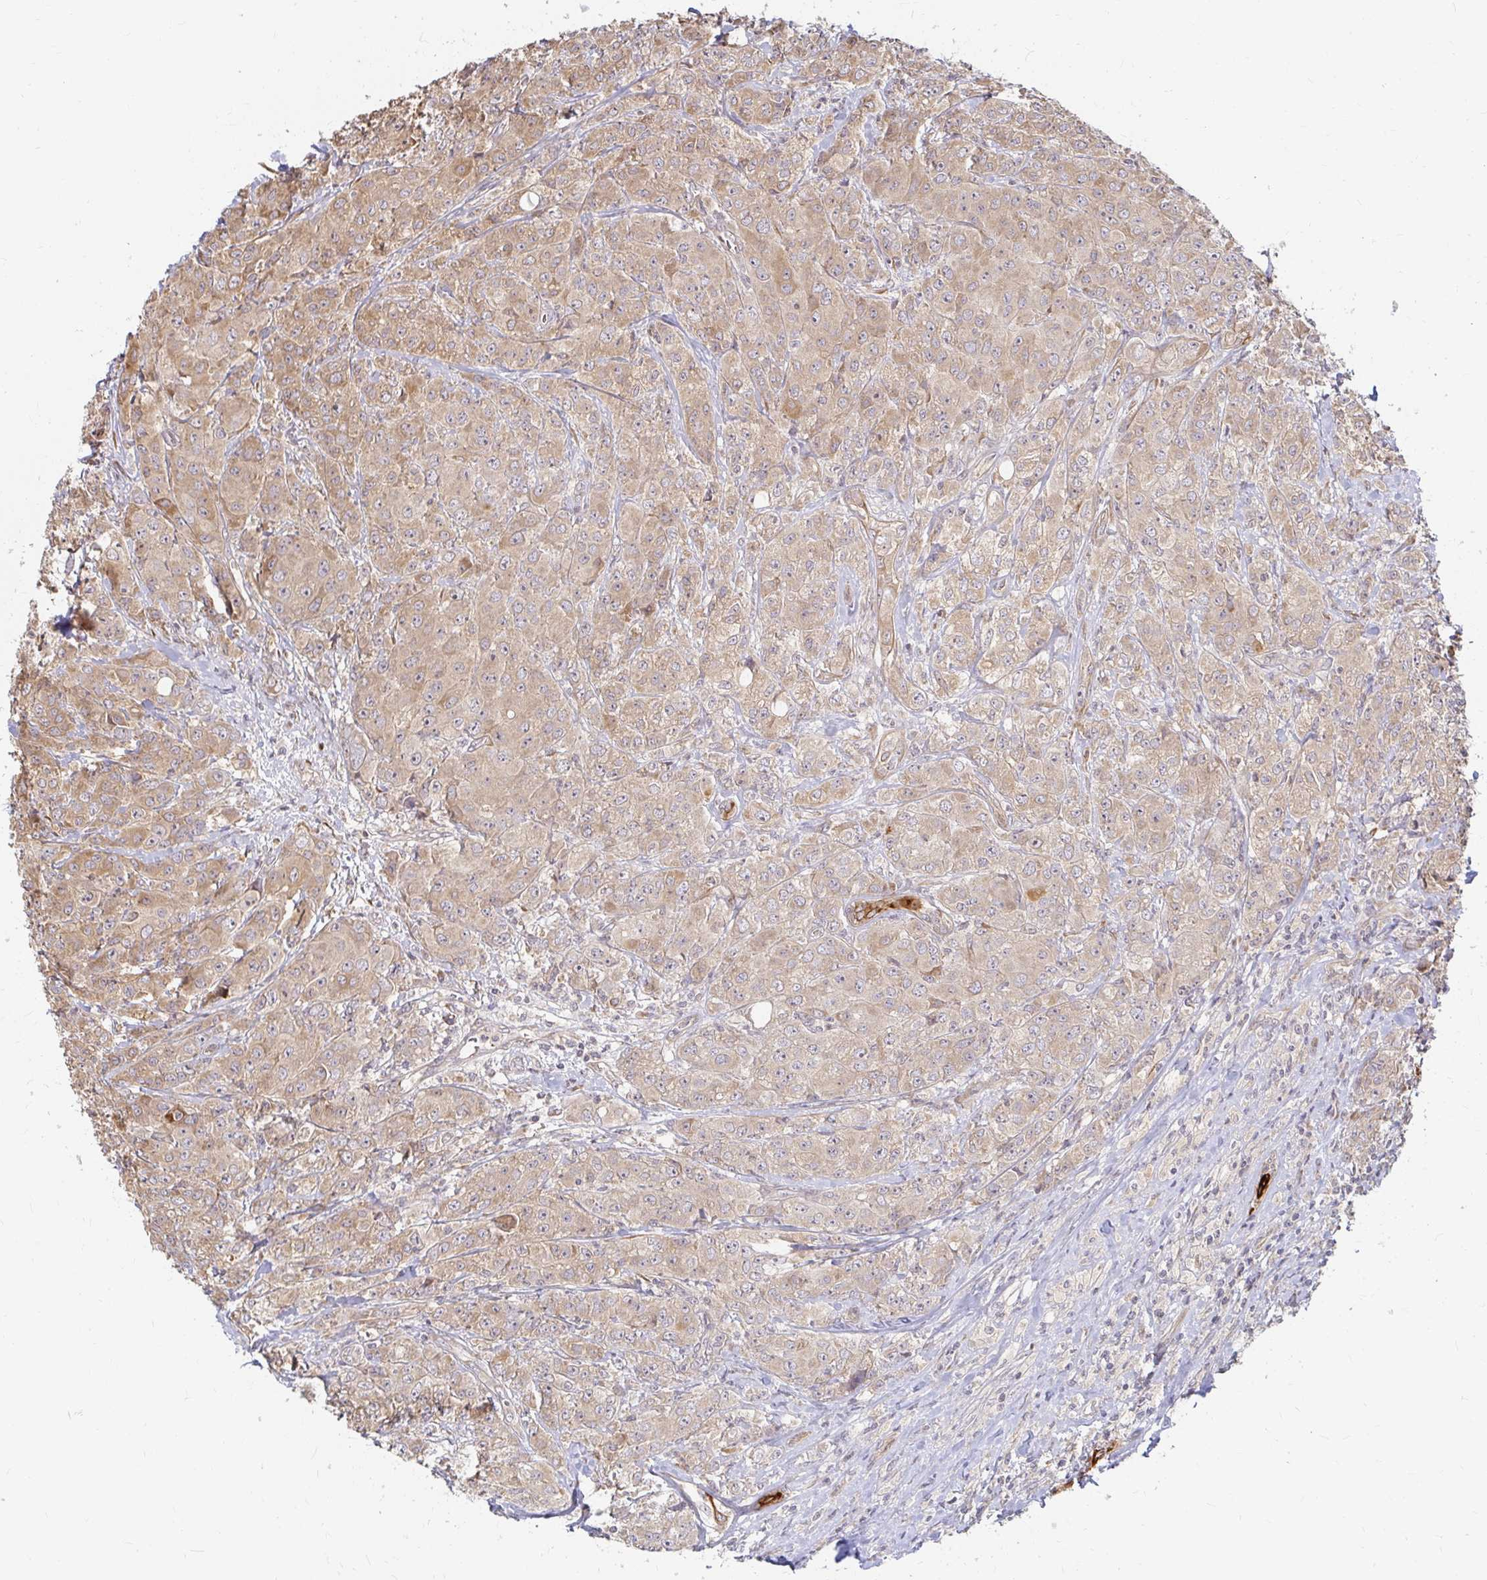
{"staining": {"intensity": "moderate", "quantity": ">75%", "location": "cytoplasmic/membranous"}, "tissue": "breast cancer", "cell_type": "Tumor cells", "image_type": "cancer", "snomed": [{"axis": "morphology", "description": "Normal tissue, NOS"}, {"axis": "morphology", "description": "Duct carcinoma"}, {"axis": "topography", "description": "Breast"}], "caption": "An immunohistochemistry (IHC) histopathology image of tumor tissue is shown. Protein staining in brown highlights moderate cytoplasmic/membranous positivity in invasive ductal carcinoma (breast) within tumor cells. (Stains: DAB (3,3'-diaminobenzidine) in brown, nuclei in blue, Microscopy: brightfield microscopy at high magnification).", "gene": "CAST", "patient": {"sex": "female", "age": 43}}